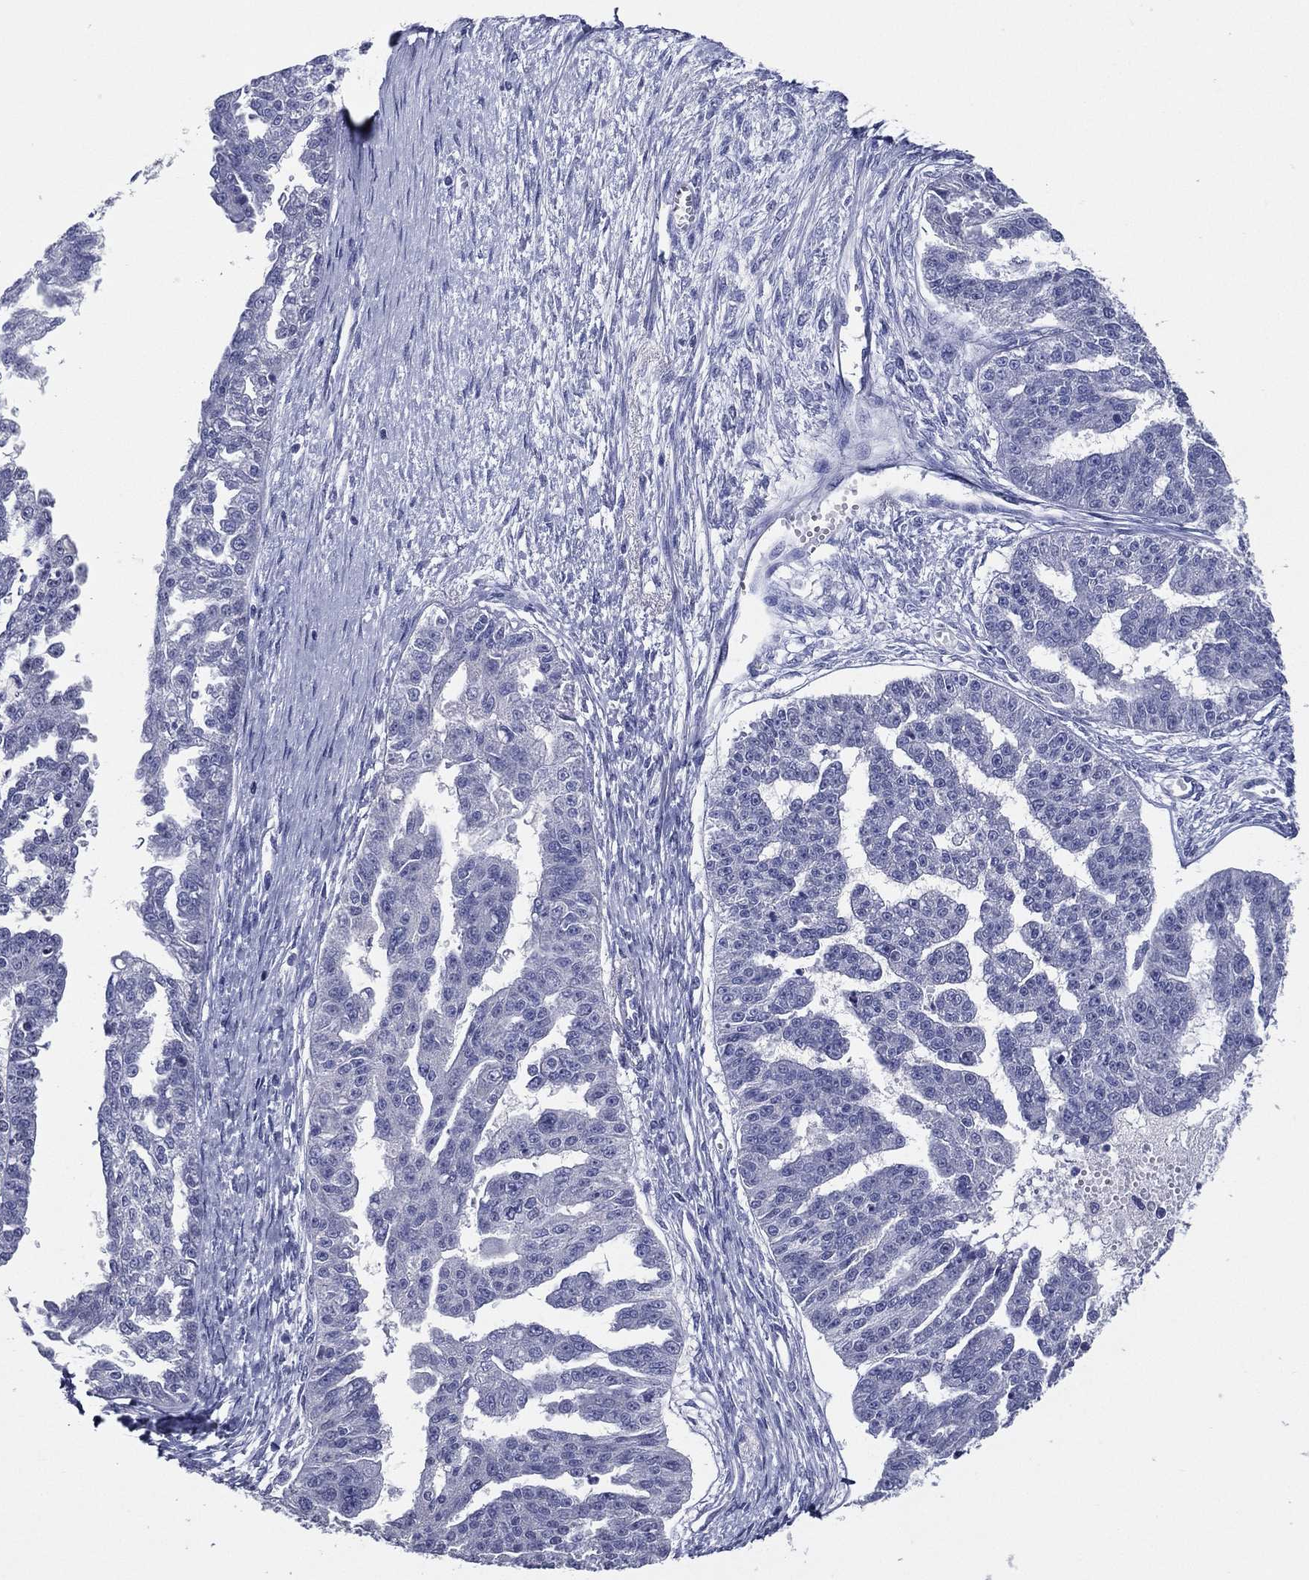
{"staining": {"intensity": "negative", "quantity": "none", "location": "none"}, "tissue": "ovarian cancer", "cell_type": "Tumor cells", "image_type": "cancer", "snomed": [{"axis": "morphology", "description": "Cystadenocarcinoma, serous, NOS"}, {"axis": "topography", "description": "Ovary"}], "caption": "Immunohistochemistry (IHC) of human ovarian cancer reveals no staining in tumor cells.", "gene": "TFAP2A", "patient": {"sex": "female", "age": 58}}